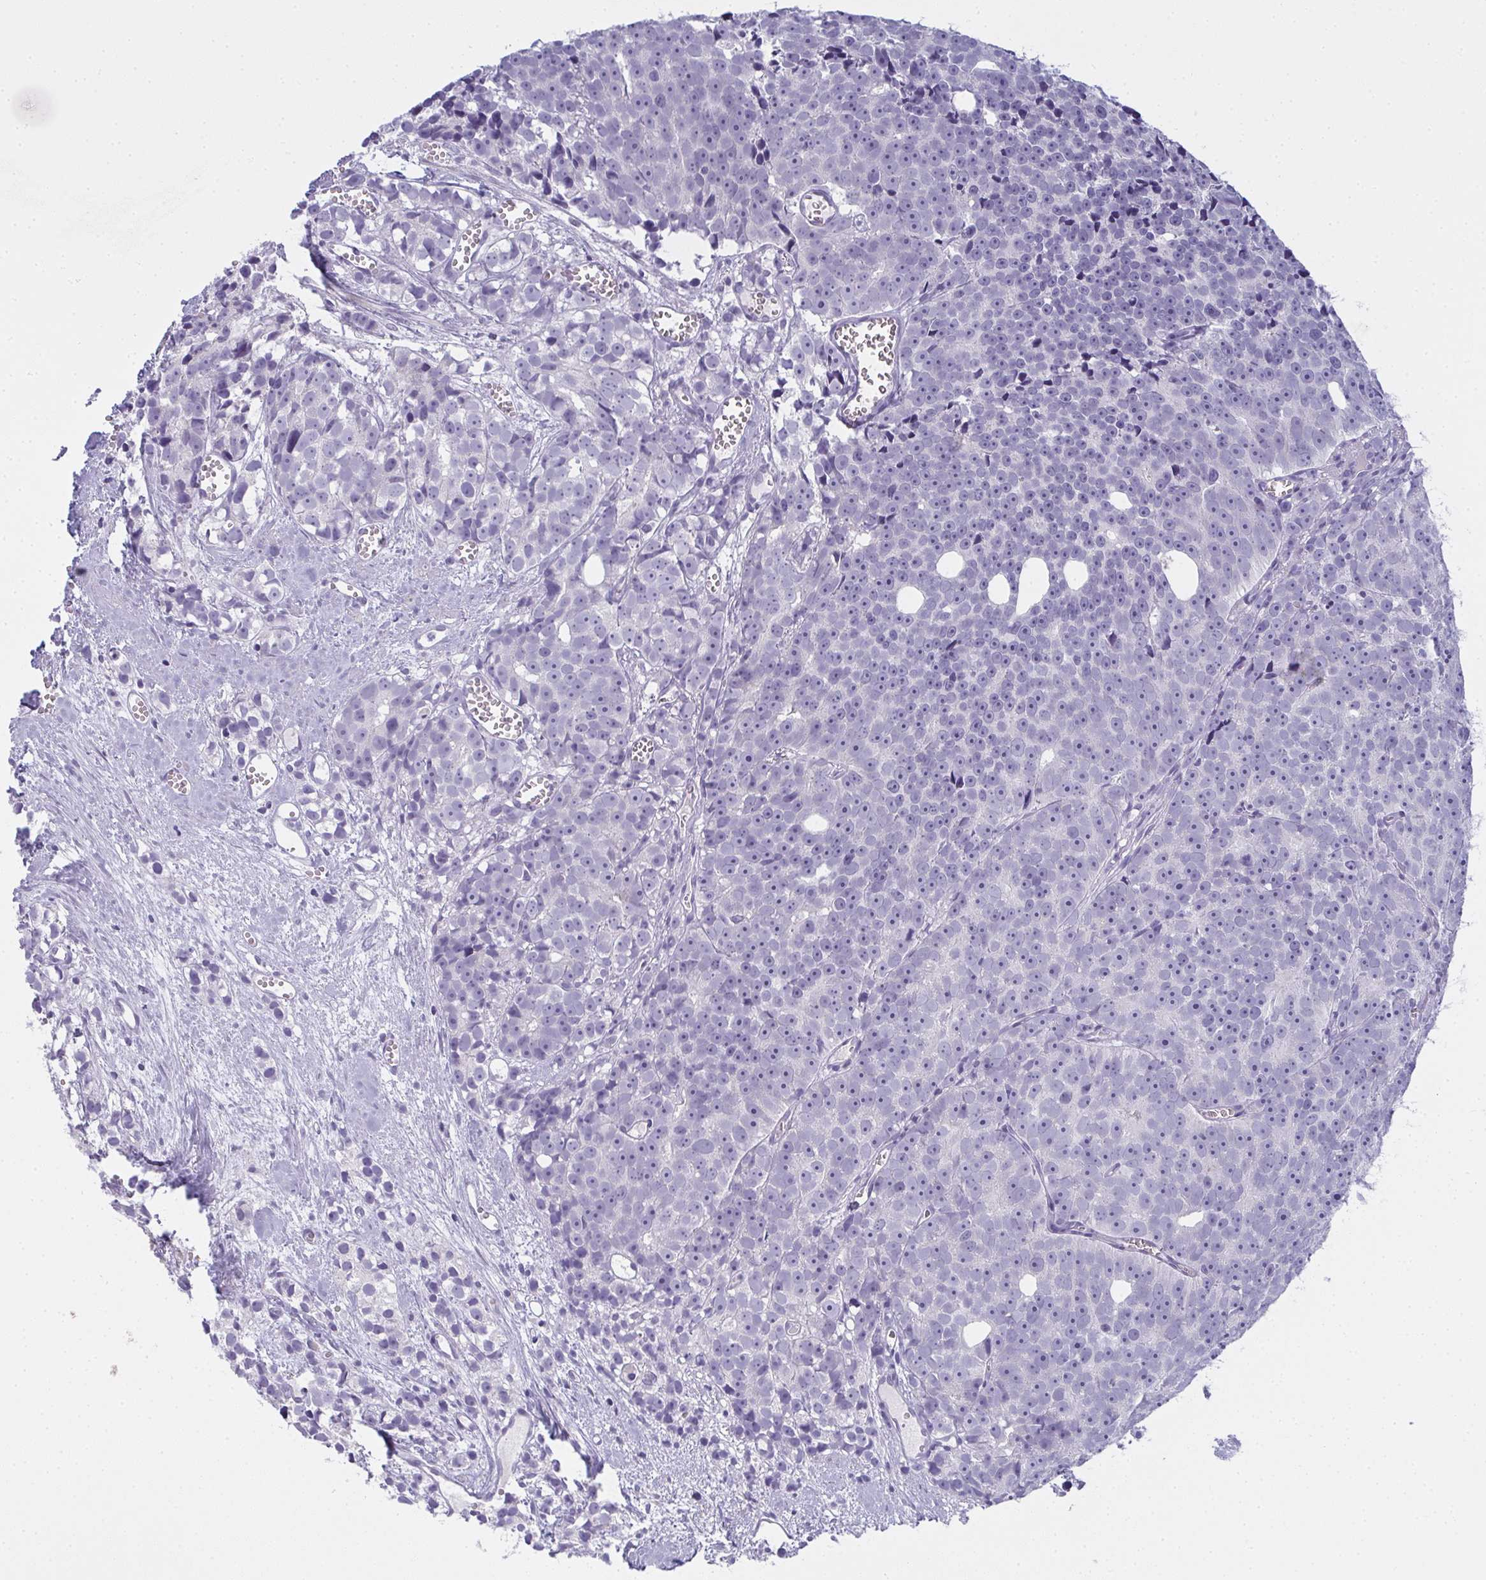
{"staining": {"intensity": "negative", "quantity": "none", "location": "none"}, "tissue": "prostate cancer", "cell_type": "Tumor cells", "image_type": "cancer", "snomed": [{"axis": "morphology", "description": "Adenocarcinoma, High grade"}, {"axis": "topography", "description": "Prostate"}], "caption": "High magnification brightfield microscopy of prostate cancer stained with DAB (3,3'-diaminobenzidine) (brown) and counterstained with hematoxylin (blue): tumor cells show no significant staining.", "gene": "SLC36A2", "patient": {"sex": "male", "age": 77}}